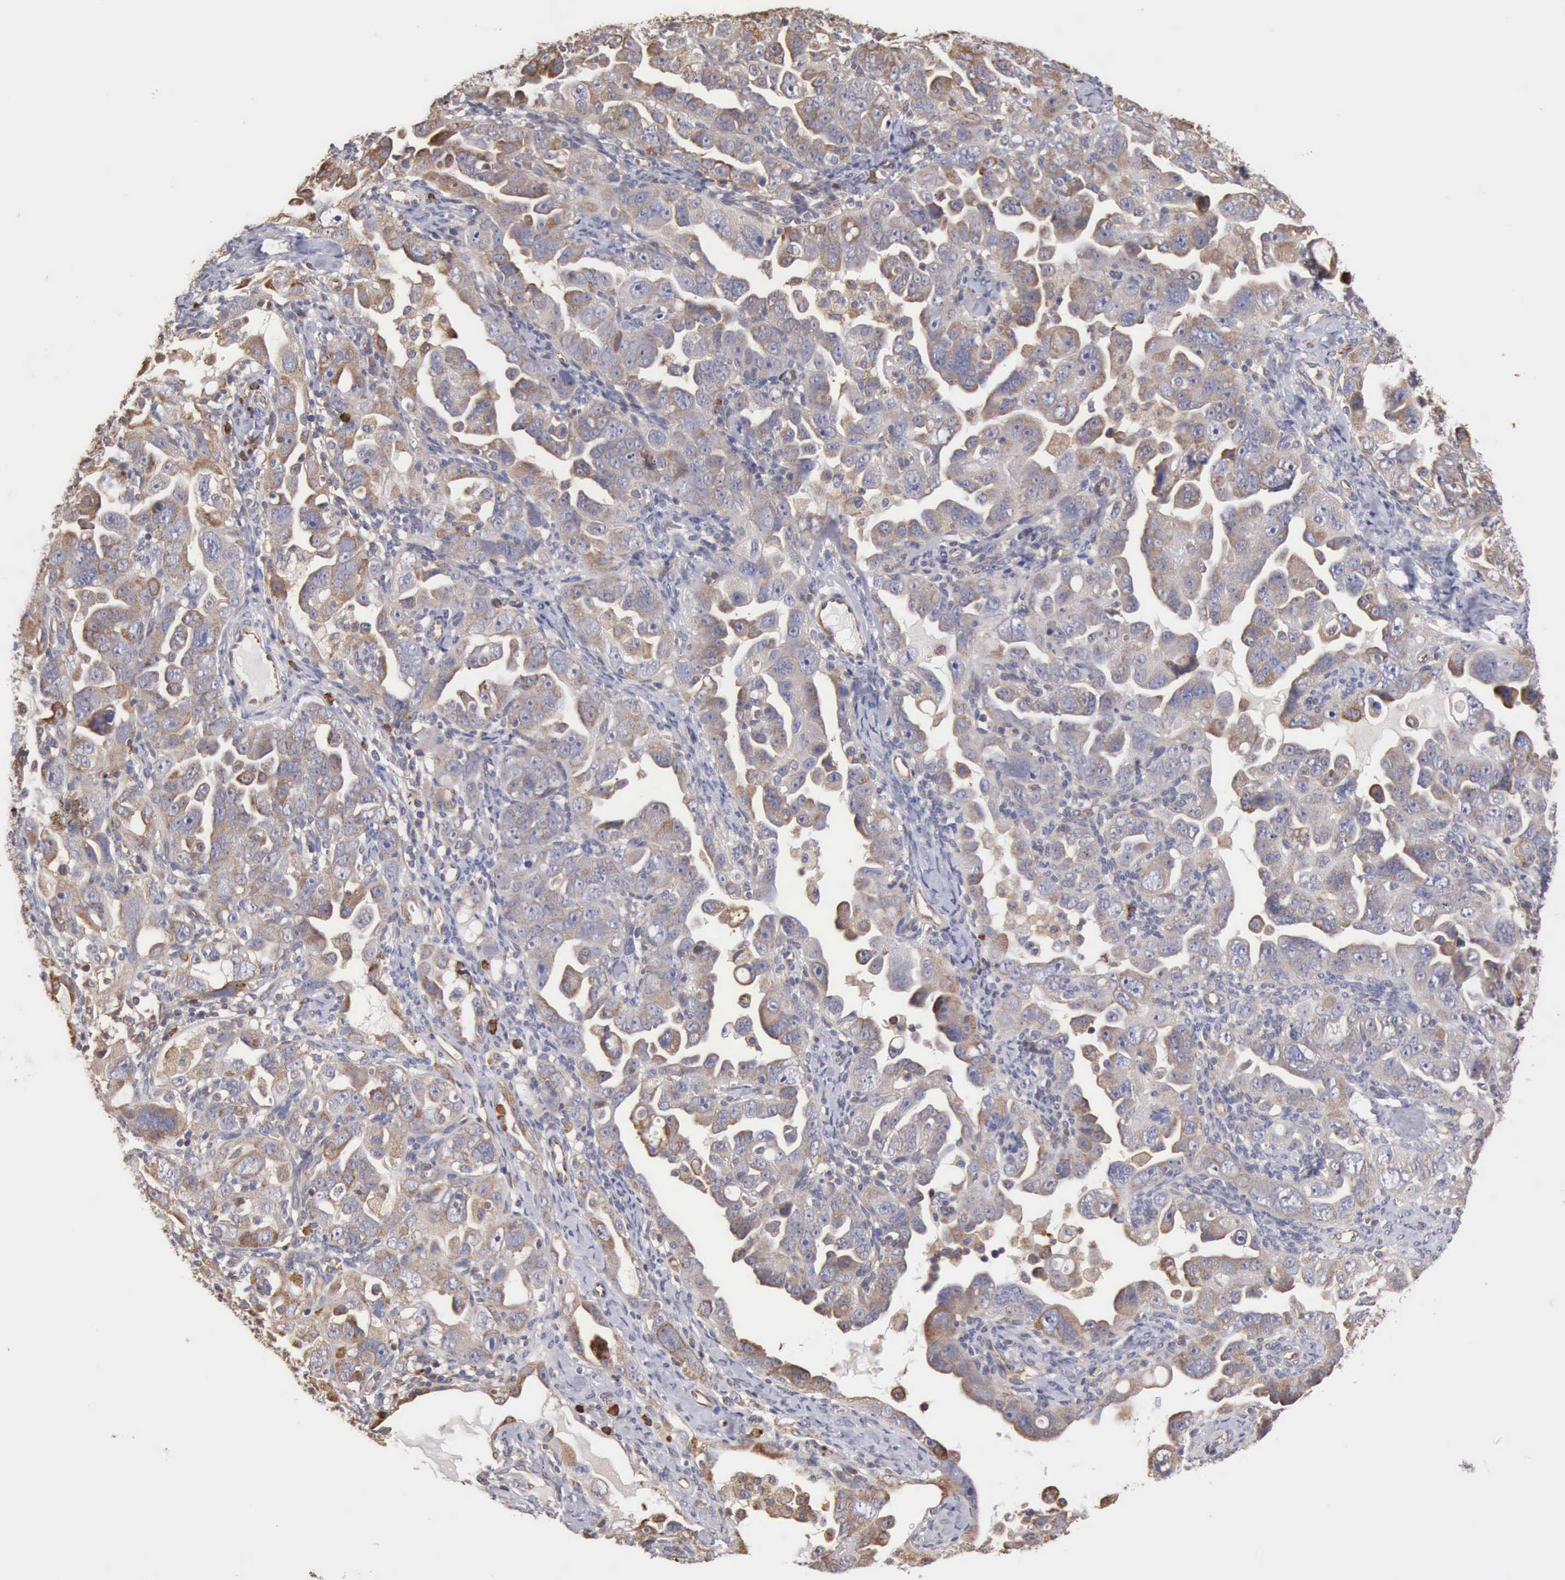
{"staining": {"intensity": "weak", "quantity": "25%-75%", "location": "cytoplasmic/membranous"}, "tissue": "ovarian cancer", "cell_type": "Tumor cells", "image_type": "cancer", "snomed": [{"axis": "morphology", "description": "Cystadenocarcinoma, serous, NOS"}, {"axis": "topography", "description": "Ovary"}], "caption": "This is a photomicrograph of immunohistochemistry (IHC) staining of serous cystadenocarcinoma (ovarian), which shows weak positivity in the cytoplasmic/membranous of tumor cells.", "gene": "GPR101", "patient": {"sex": "female", "age": 66}}